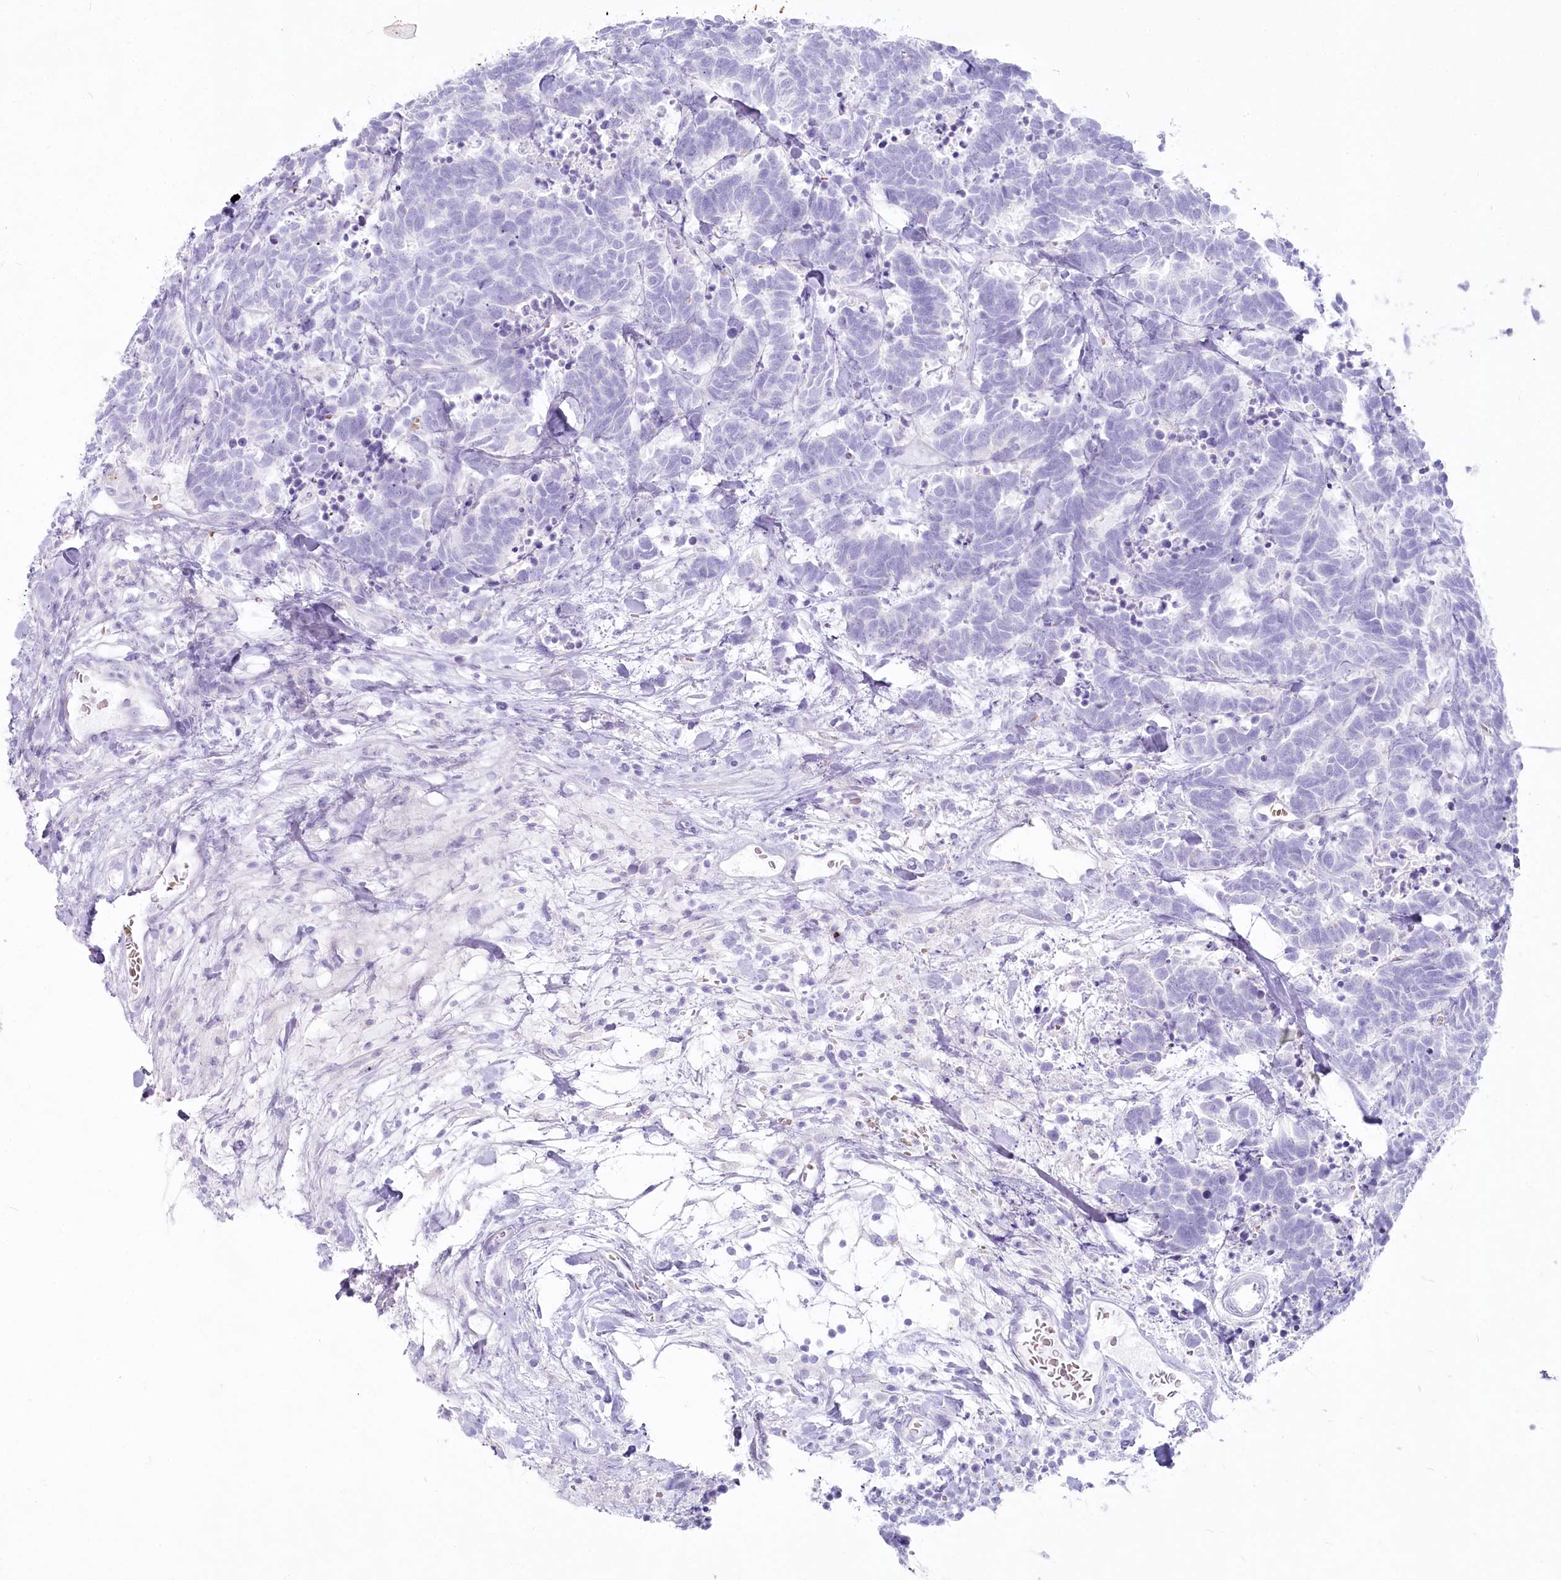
{"staining": {"intensity": "negative", "quantity": "none", "location": "none"}, "tissue": "carcinoid", "cell_type": "Tumor cells", "image_type": "cancer", "snomed": [{"axis": "morphology", "description": "Carcinoma, NOS"}, {"axis": "morphology", "description": "Carcinoid, malignant, NOS"}, {"axis": "topography", "description": "Urinary bladder"}], "caption": "Tumor cells show no significant positivity in carcinoid.", "gene": "IFIT5", "patient": {"sex": "male", "age": 57}}